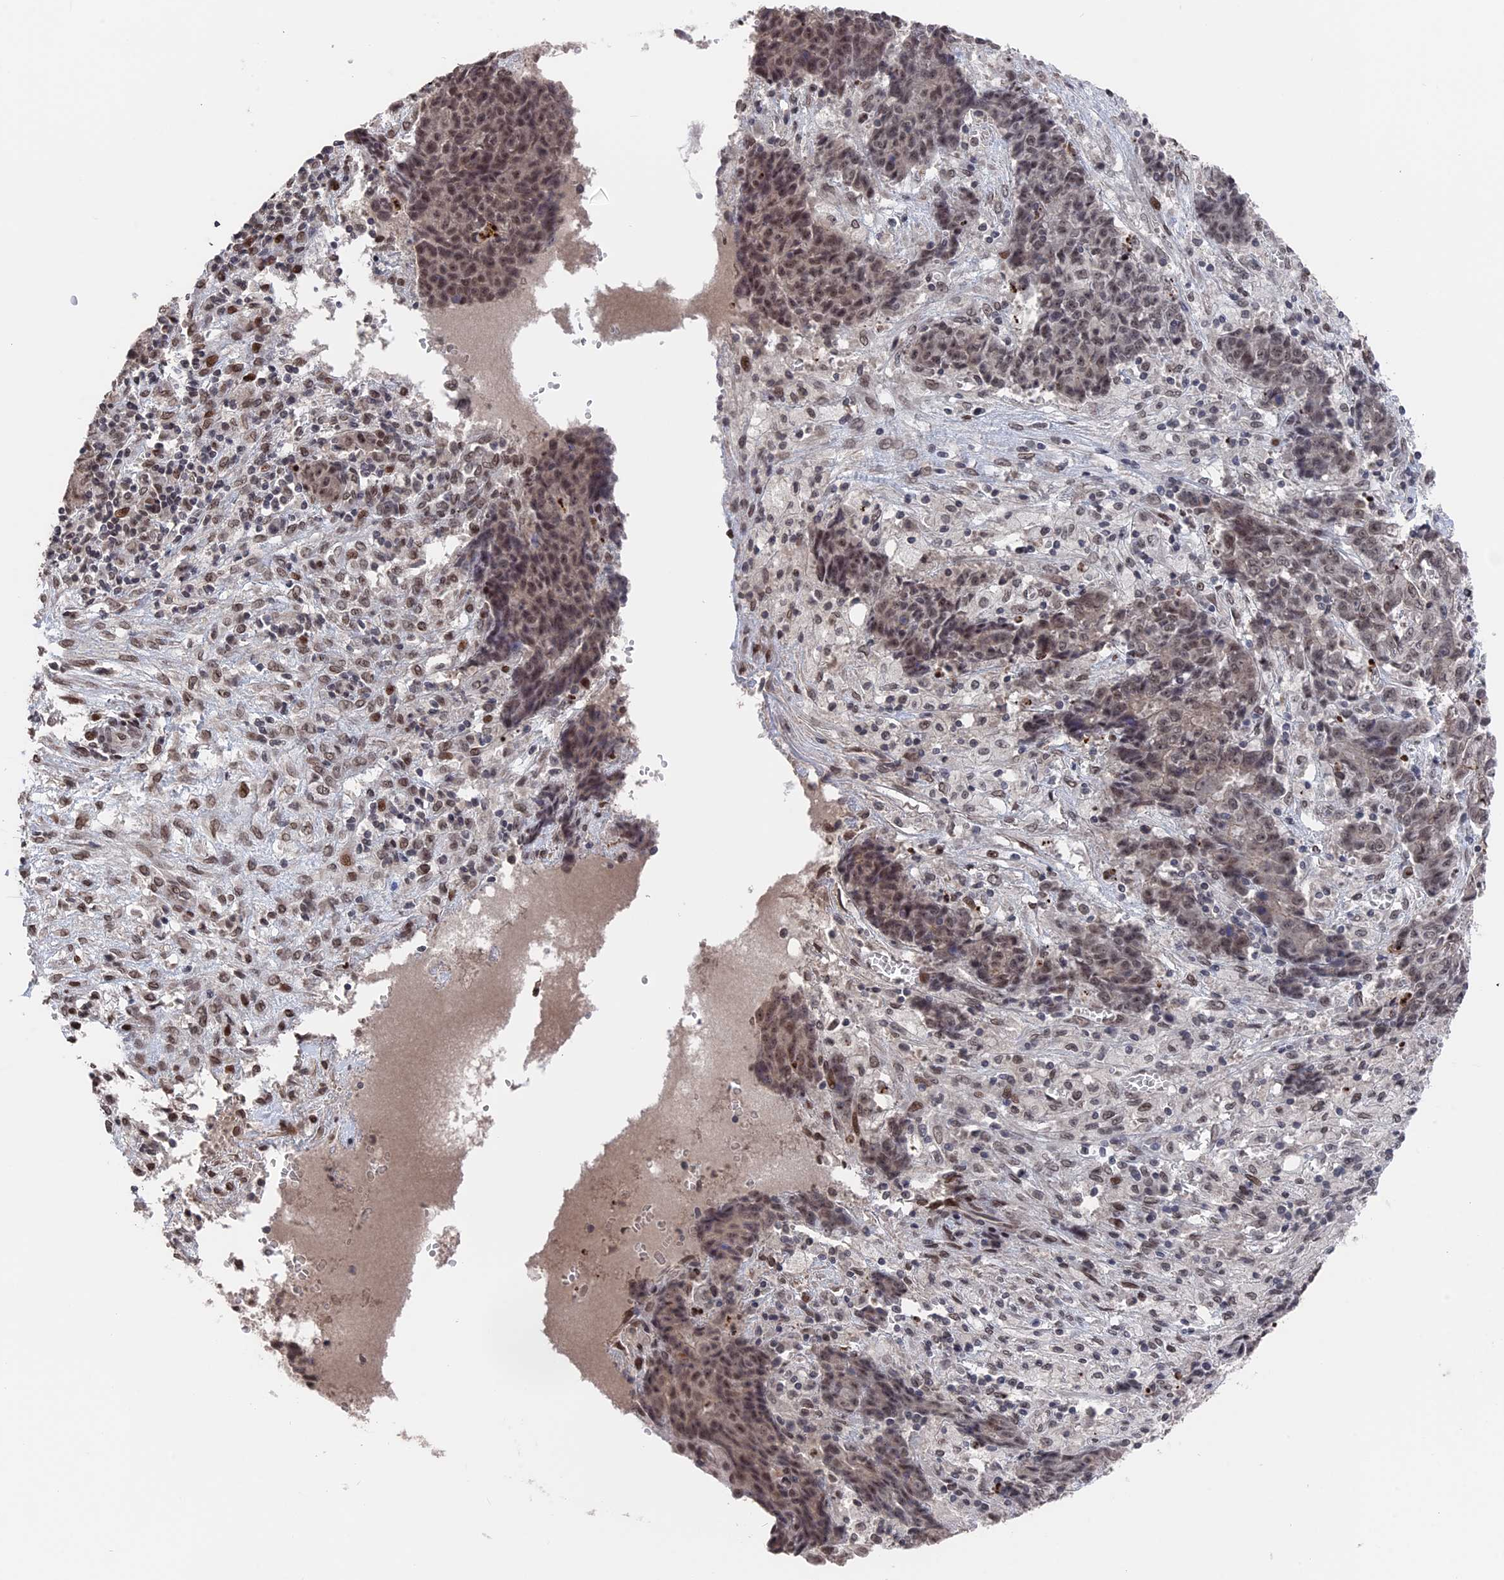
{"staining": {"intensity": "moderate", "quantity": ">75%", "location": "nuclear"}, "tissue": "ovarian cancer", "cell_type": "Tumor cells", "image_type": "cancer", "snomed": [{"axis": "morphology", "description": "Carcinoma, endometroid"}, {"axis": "topography", "description": "Ovary"}], "caption": "About >75% of tumor cells in ovarian cancer exhibit moderate nuclear protein staining as visualized by brown immunohistochemical staining.", "gene": "NR2C2AP", "patient": {"sex": "female", "age": 42}}